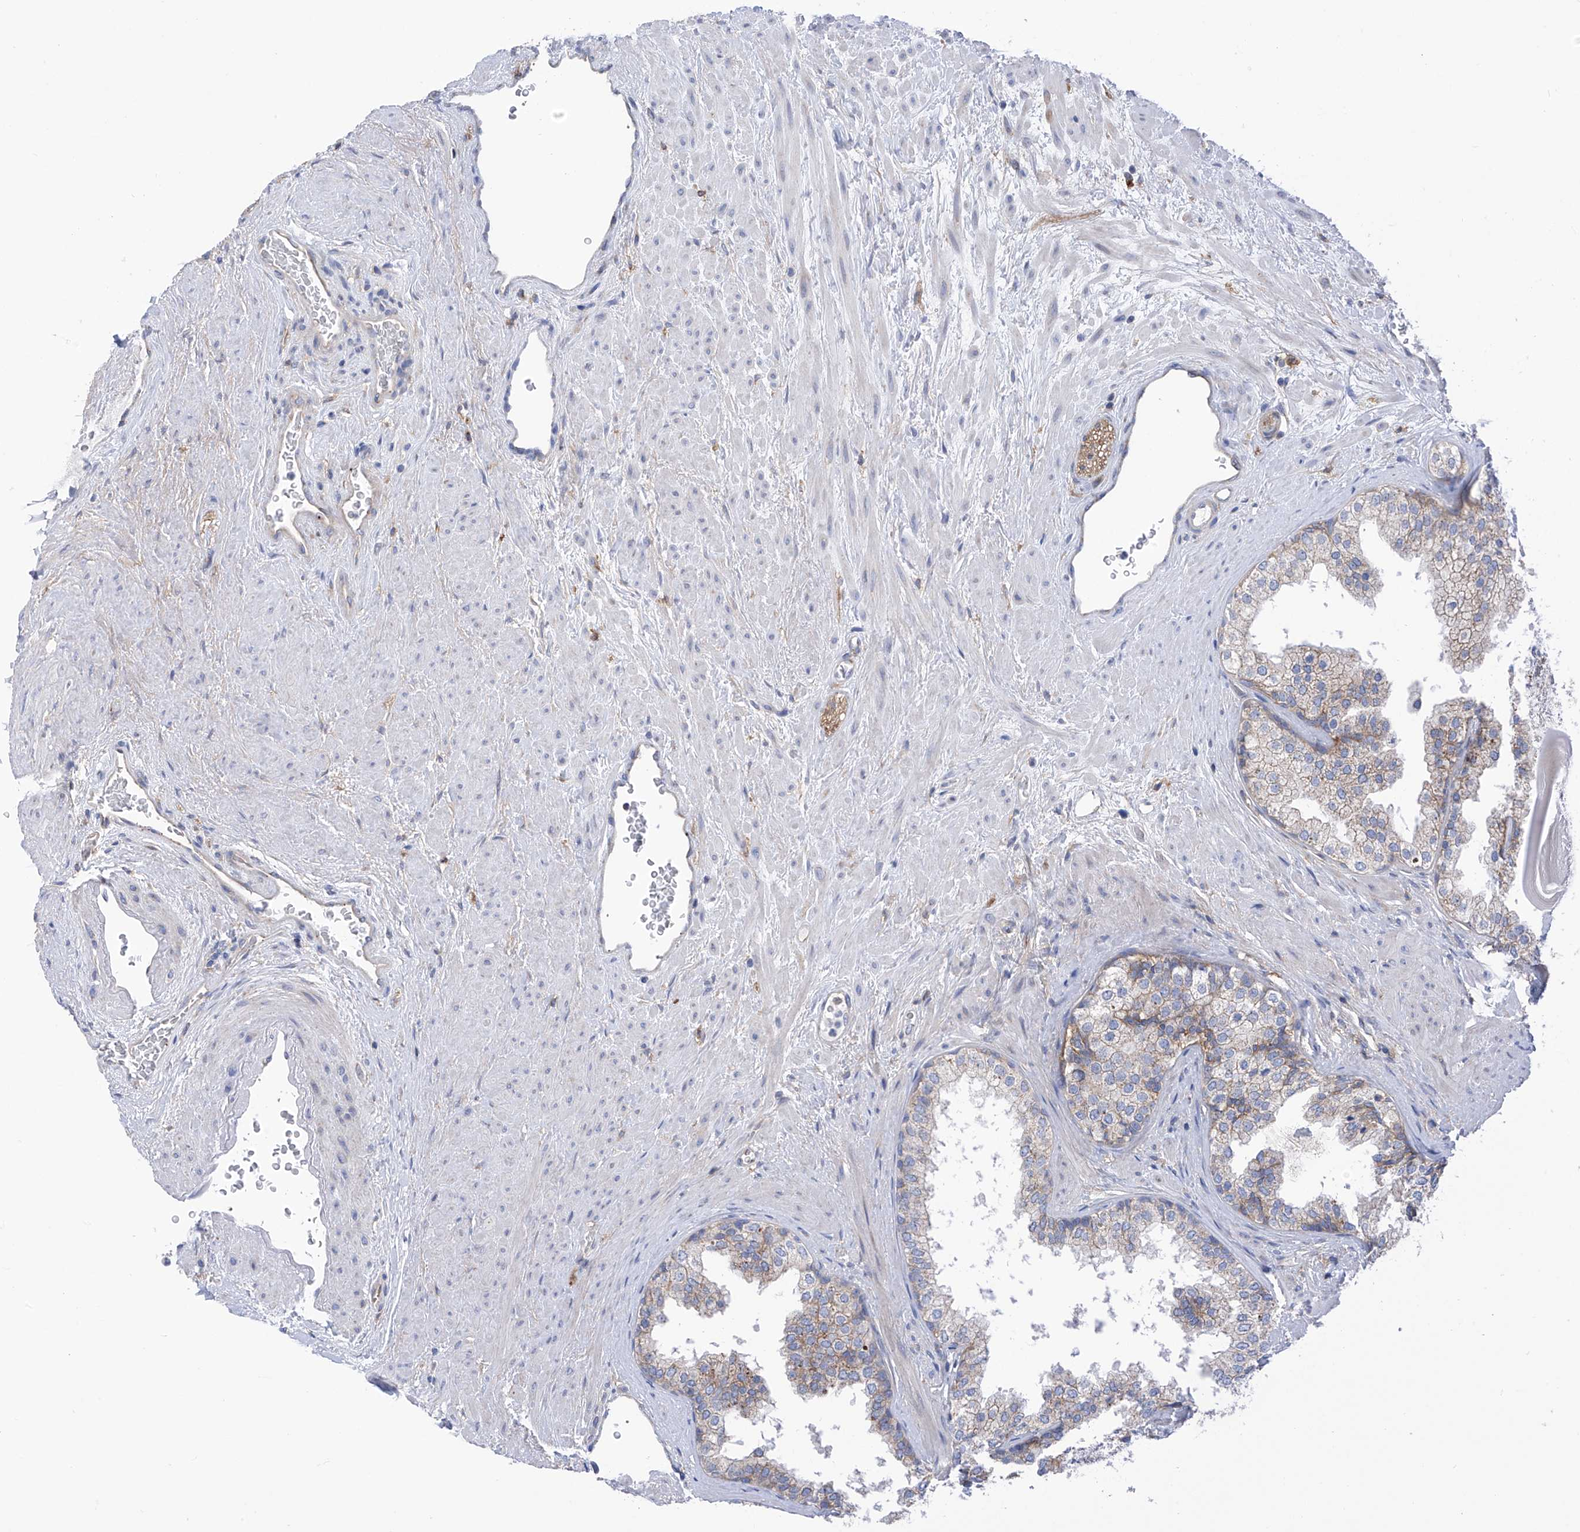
{"staining": {"intensity": "moderate", "quantity": "25%-75%", "location": "cytoplasmic/membranous"}, "tissue": "prostate", "cell_type": "Glandular cells", "image_type": "normal", "snomed": [{"axis": "morphology", "description": "Normal tissue, NOS"}, {"axis": "topography", "description": "Prostate"}], "caption": "Moderate cytoplasmic/membranous expression for a protein is appreciated in about 25%-75% of glandular cells of unremarkable prostate using immunohistochemistry (IHC).", "gene": "P2RX7", "patient": {"sex": "male", "age": 48}}